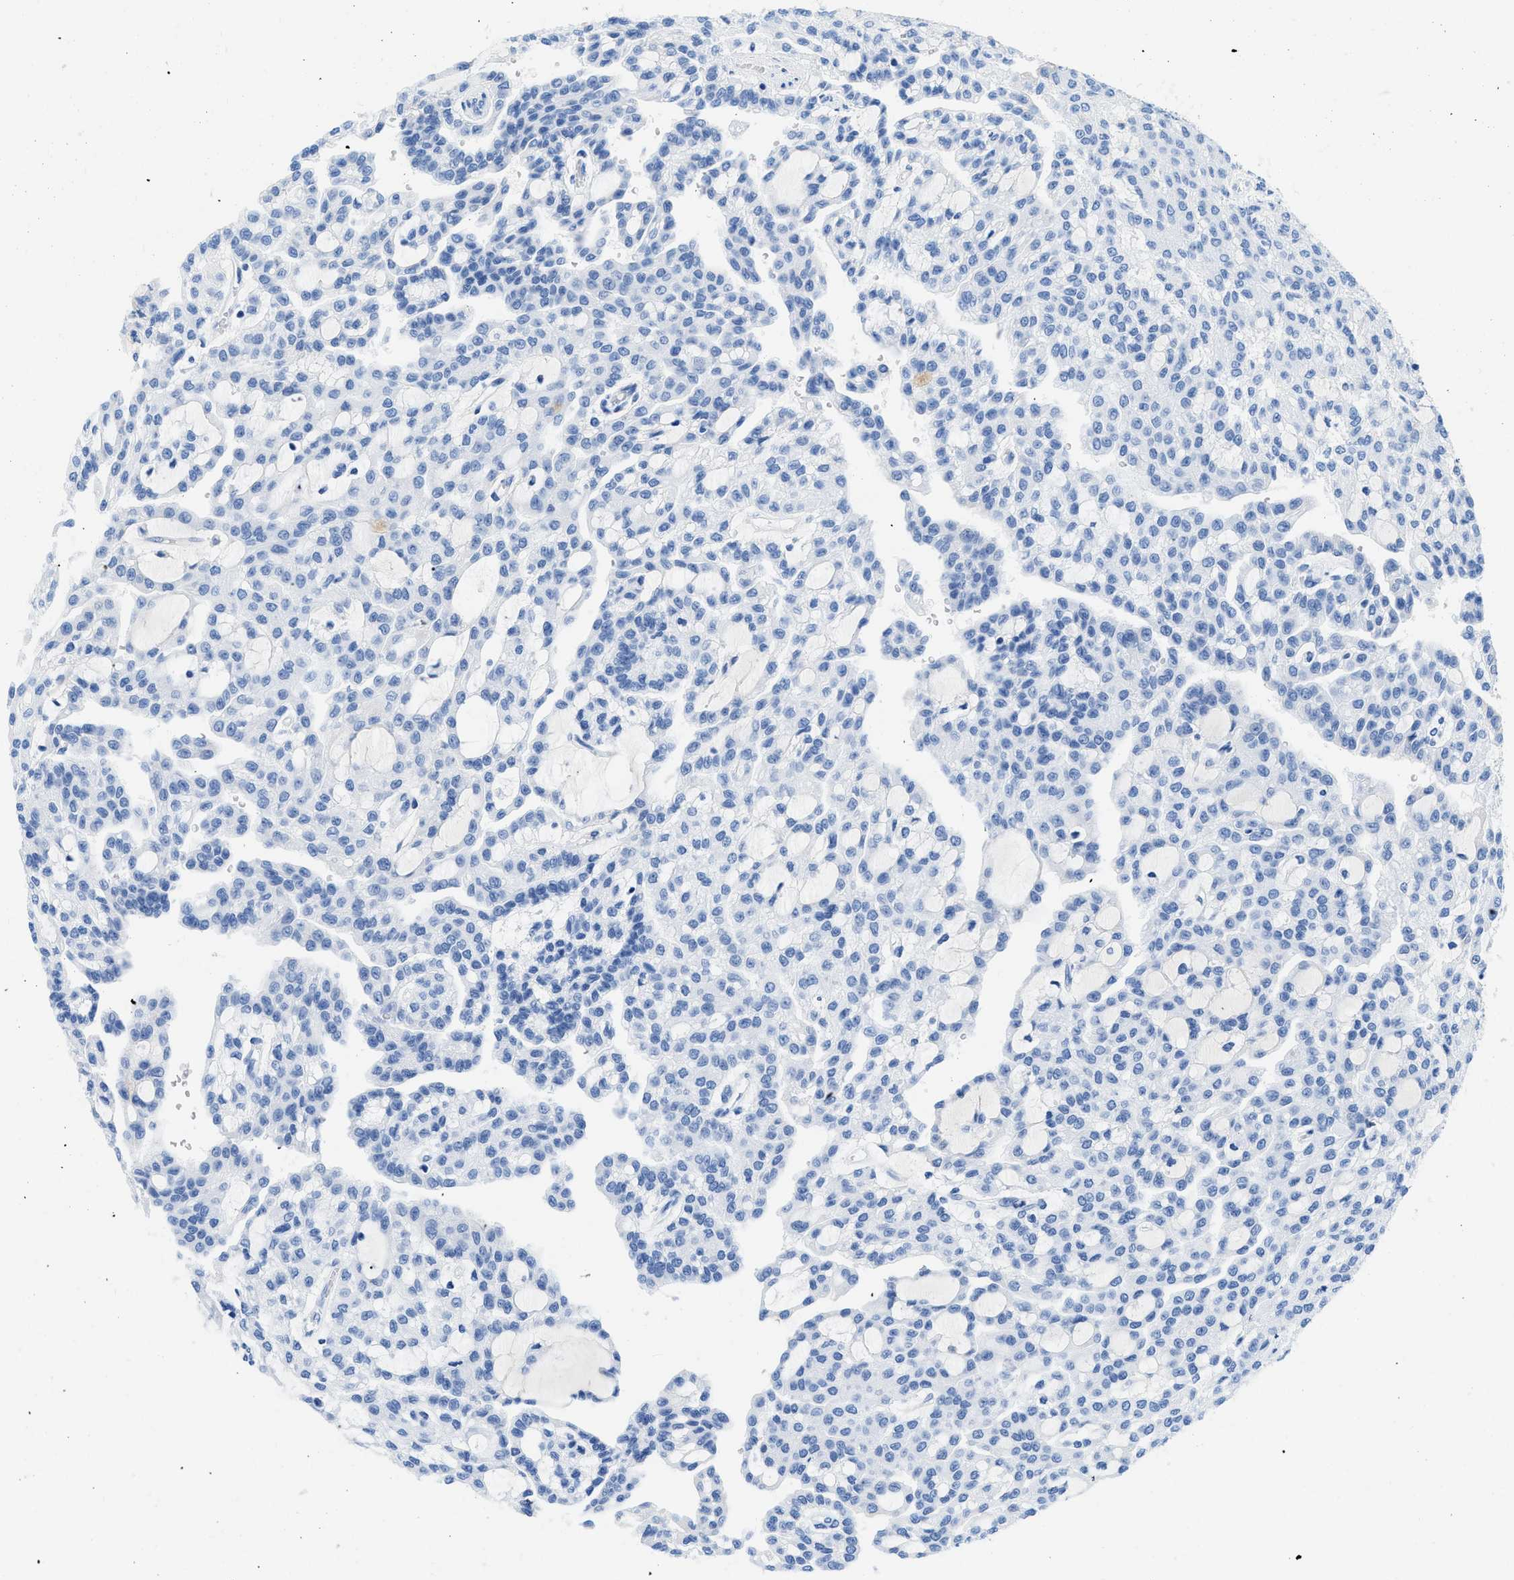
{"staining": {"intensity": "negative", "quantity": "none", "location": "none"}, "tissue": "renal cancer", "cell_type": "Tumor cells", "image_type": "cancer", "snomed": [{"axis": "morphology", "description": "Adenocarcinoma, NOS"}, {"axis": "topography", "description": "Kidney"}], "caption": "Adenocarcinoma (renal) was stained to show a protein in brown. There is no significant positivity in tumor cells. Nuclei are stained in blue.", "gene": "COL3A1", "patient": {"sex": "male", "age": 63}}